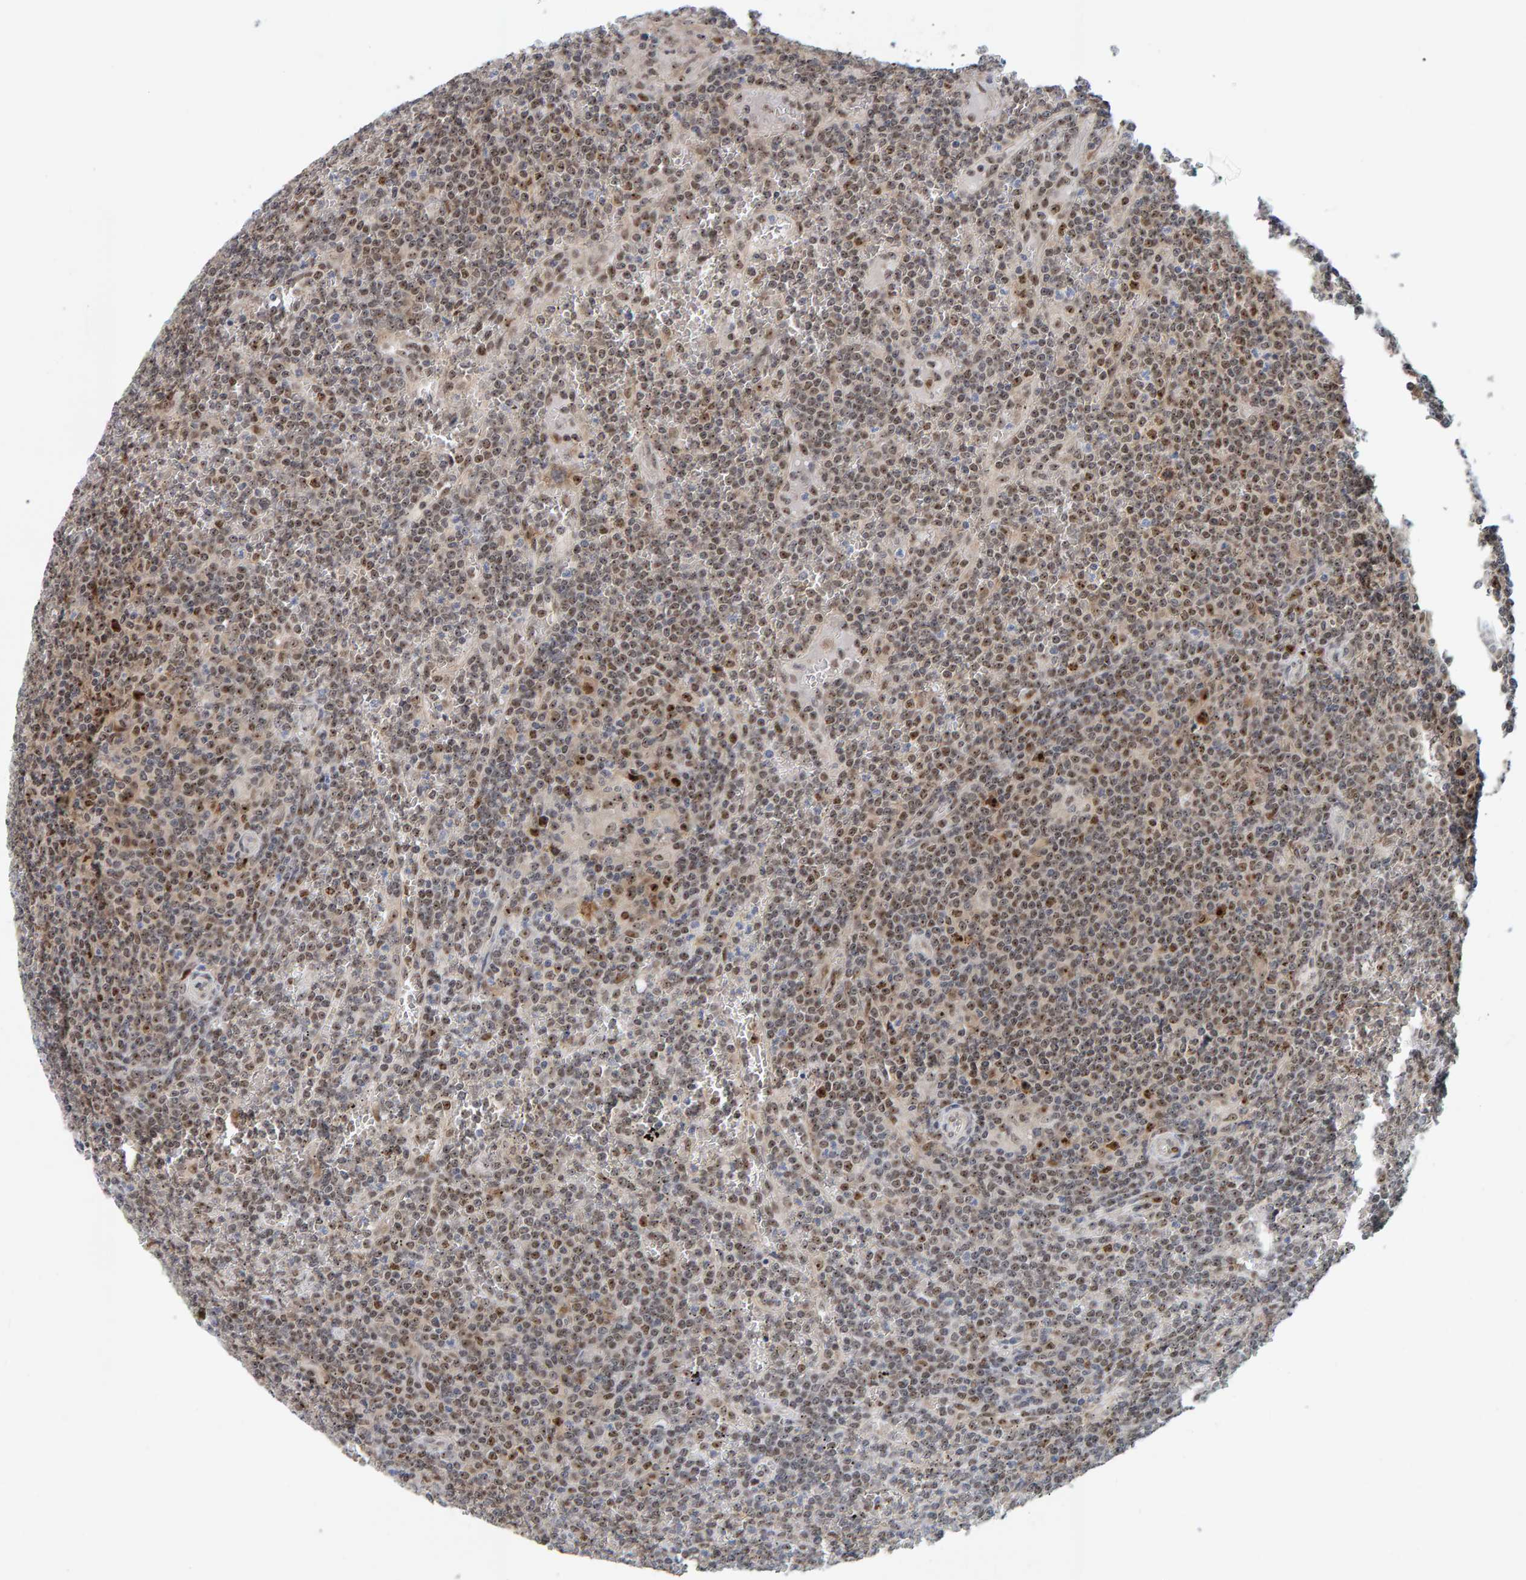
{"staining": {"intensity": "moderate", "quantity": ">75%", "location": "nuclear"}, "tissue": "lymphoma", "cell_type": "Tumor cells", "image_type": "cancer", "snomed": [{"axis": "morphology", "description": "Malignant lymphoma, non-Hodgkin's type, Low grade"}, {"axis": "topography", "description": "Spleen"}], "caption": "A micrograph showing moderate nuclear staining in approximately >75% of tumor cells in lymphoma, as visualized by brown immunohistochemical staining.", "gene": "POLR1E", "patient": {"sex": "female", "age": 19}}